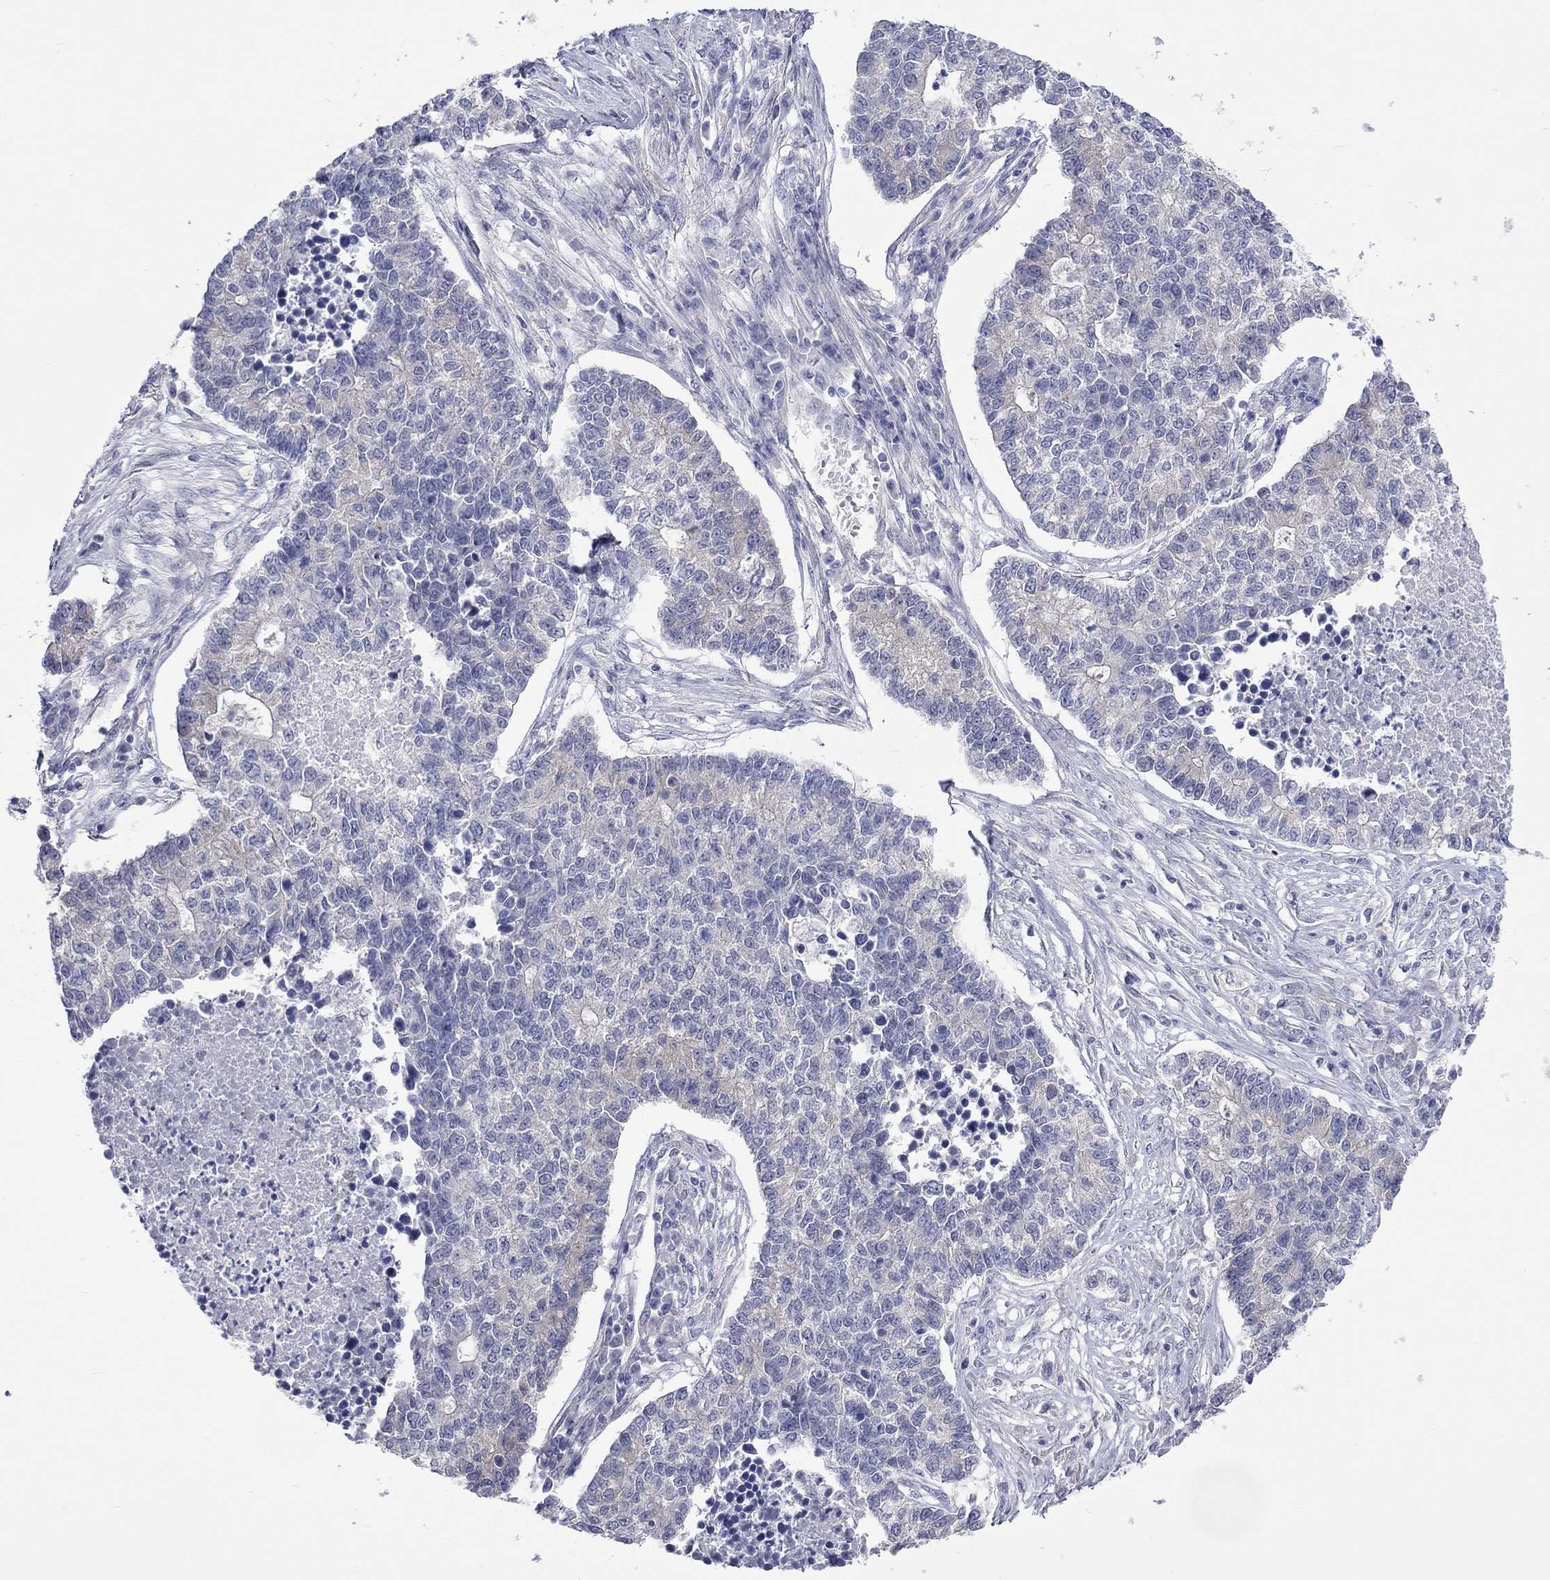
{"staining": {"intensity": "negative", "quantity": "none", "location": "none"}, "tissue": "lung cancer", "cell_type": "Tumor cells", "image_type": "cancer", "snomed": [{"axis": "morphology", "description": "Adenocarcinoma, NOS"}, {"axis": "topography", "description": "Lung"}], "caption": "IHC of lung adenocarcinoma reveals no staining in tumor cells. The staining is performed using DAB brown chromogen with nuclei counter-stained in using hematoxylin.", "gene": "CERS1", "patient": {"sex": "male", "age": 57}}